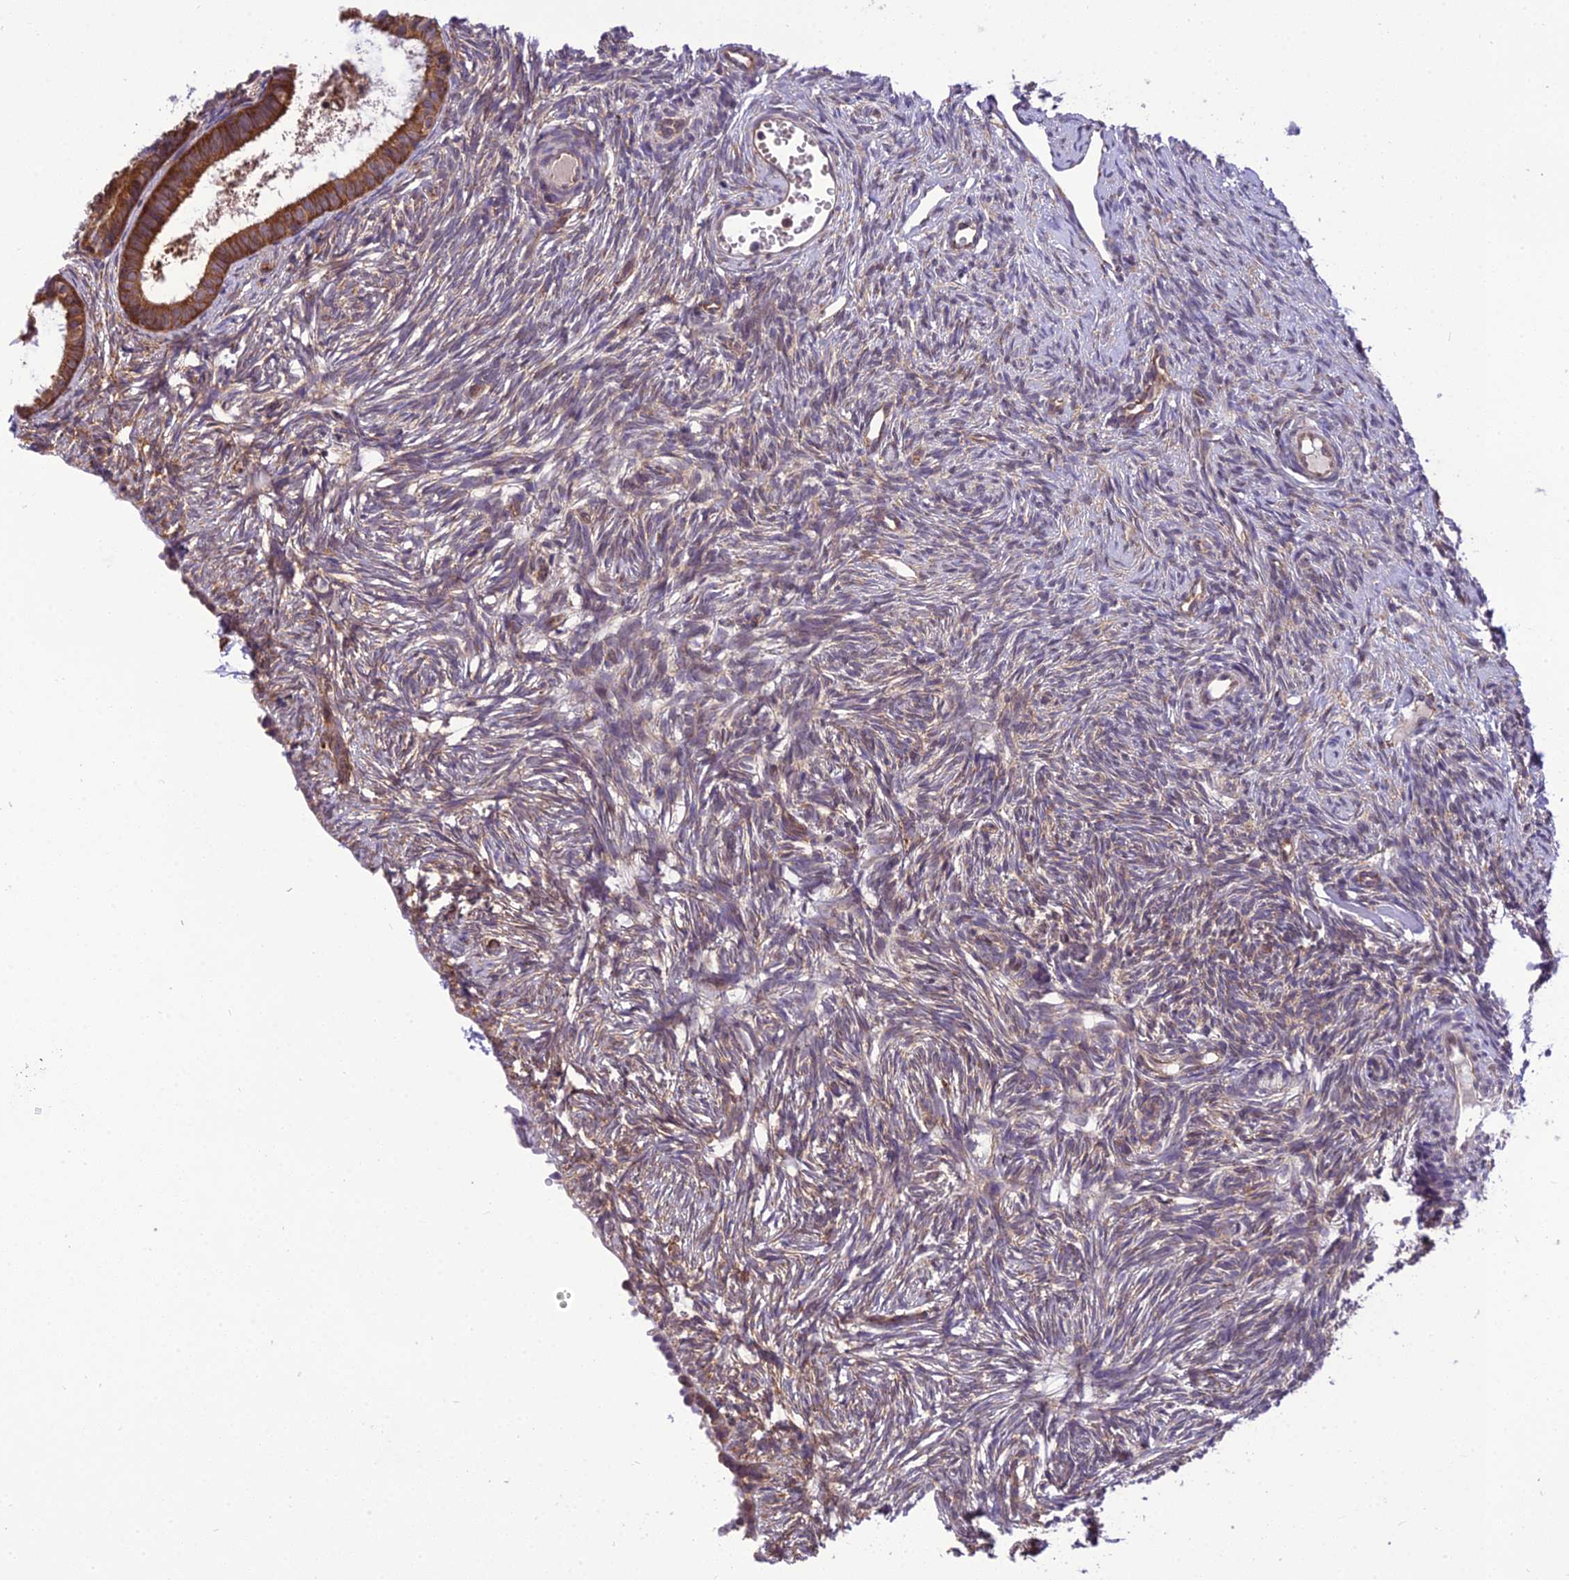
{"staining": {"intensity": "strong", "quantity": ">75%", "location": "cytoplasmic/membranous"}, "tissue": "ovary", "cell_type": "Follicle cells", "image_type": "normal", "snomed": [{"axis": "morphology", "description": "Normal tissue, NOS"}, {"axis": "topography", "description": "Ovary"}], "caption": "IHC histopathology image of benign human ovary stained for a protein (brown), which exhibits high levels of strong cytoplasmic/membranous expression in about >75% of follicle cells.", "gene": "DHCR7", "patient": {"sex": "female", "age": 51}}